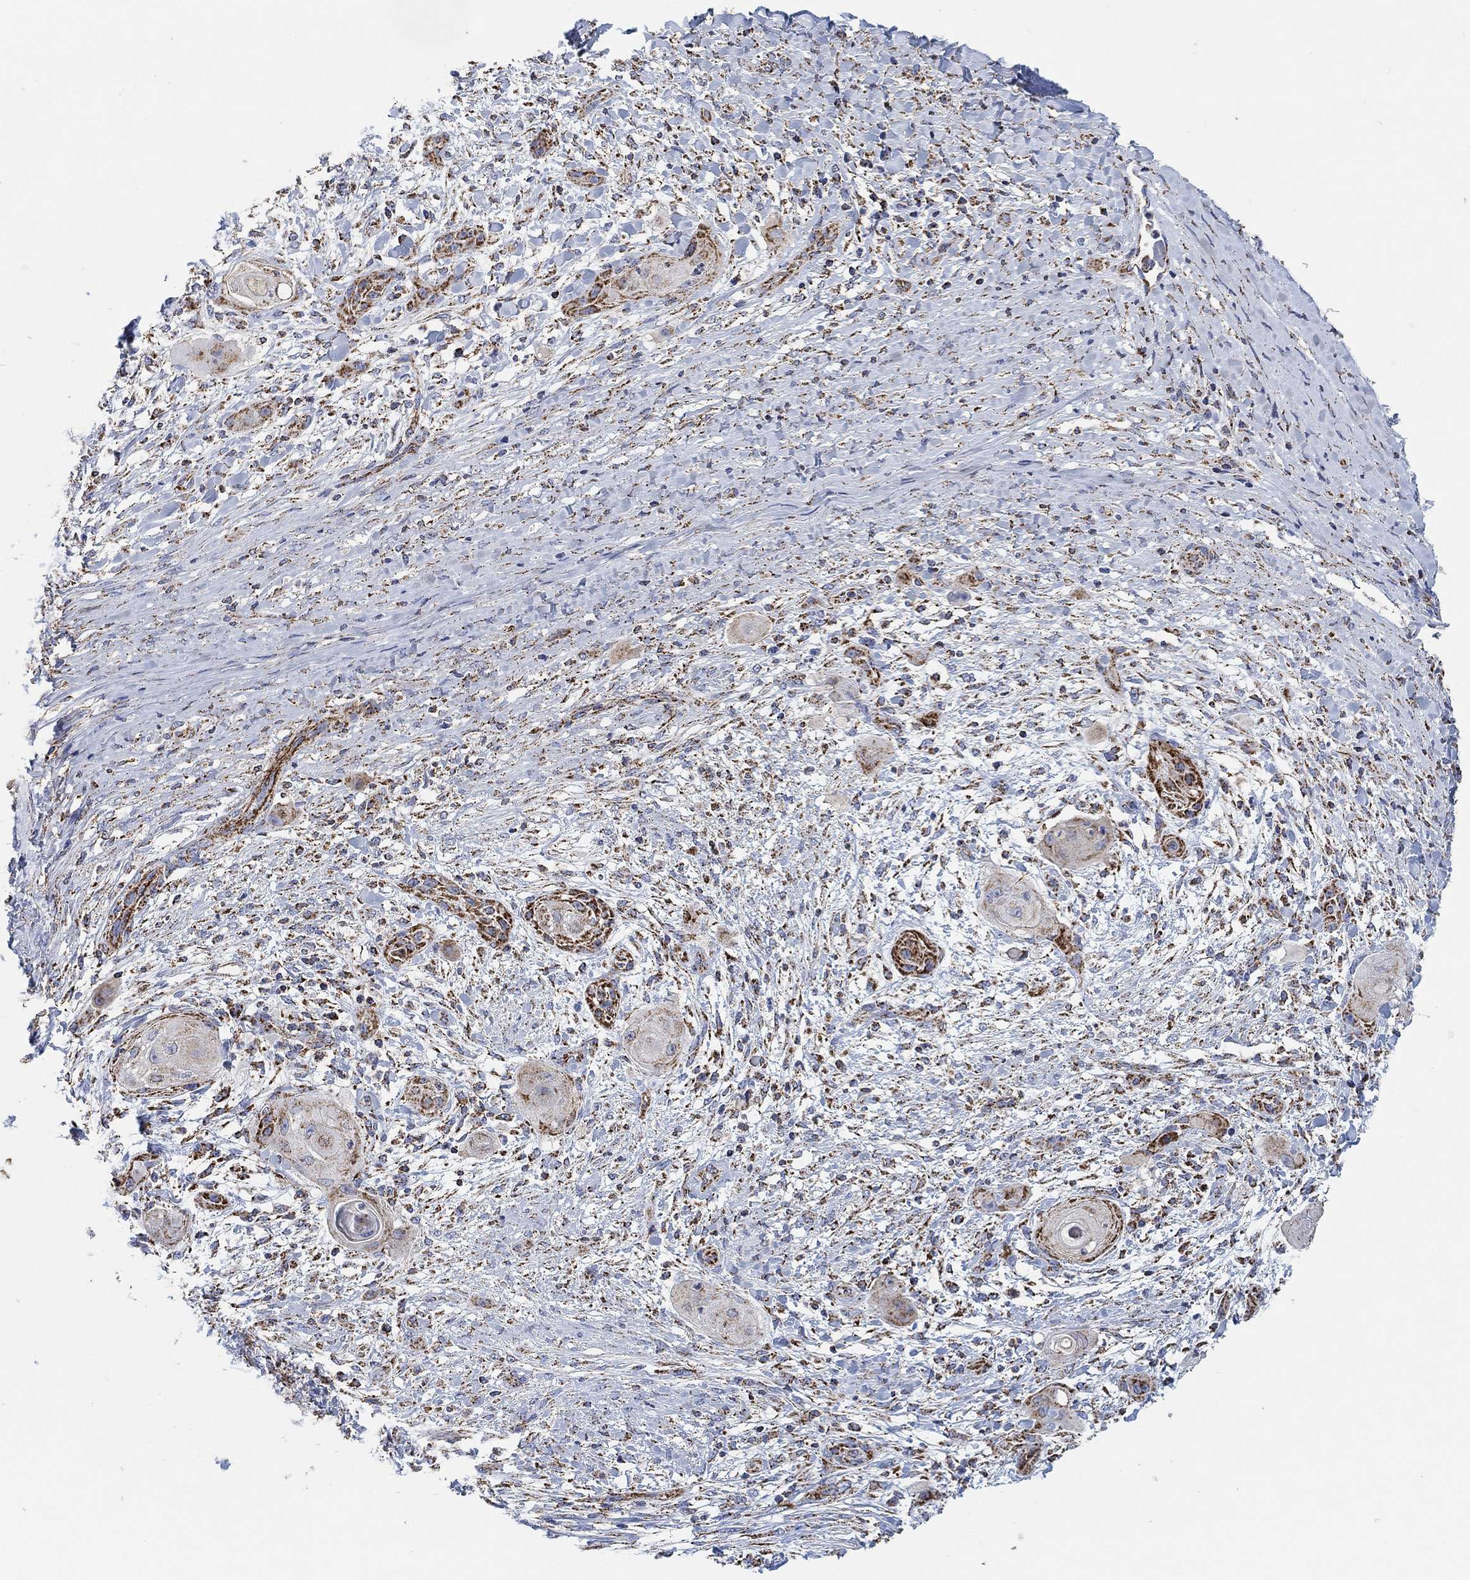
{"staining": {"intensity": "moderate", "quantity": "<25%", "location": "cytoplasmic/membranous"}, "tissue": "skin cancer", "cell_type": "Tumor cells", "image_type": "cancer", "snomed": [{"axis": "morphology", "description": "Squamous cell carcinoma, NOS"}, {"axis": "topography", "description": "Skin"}], "caption": "Skin cancer stained for a protein demonstrates moderate cytoplasmic/membranous positivity in tumor cells.", "gene": "NDUFS3", "patient": {"sex": "male", "age": 62}}